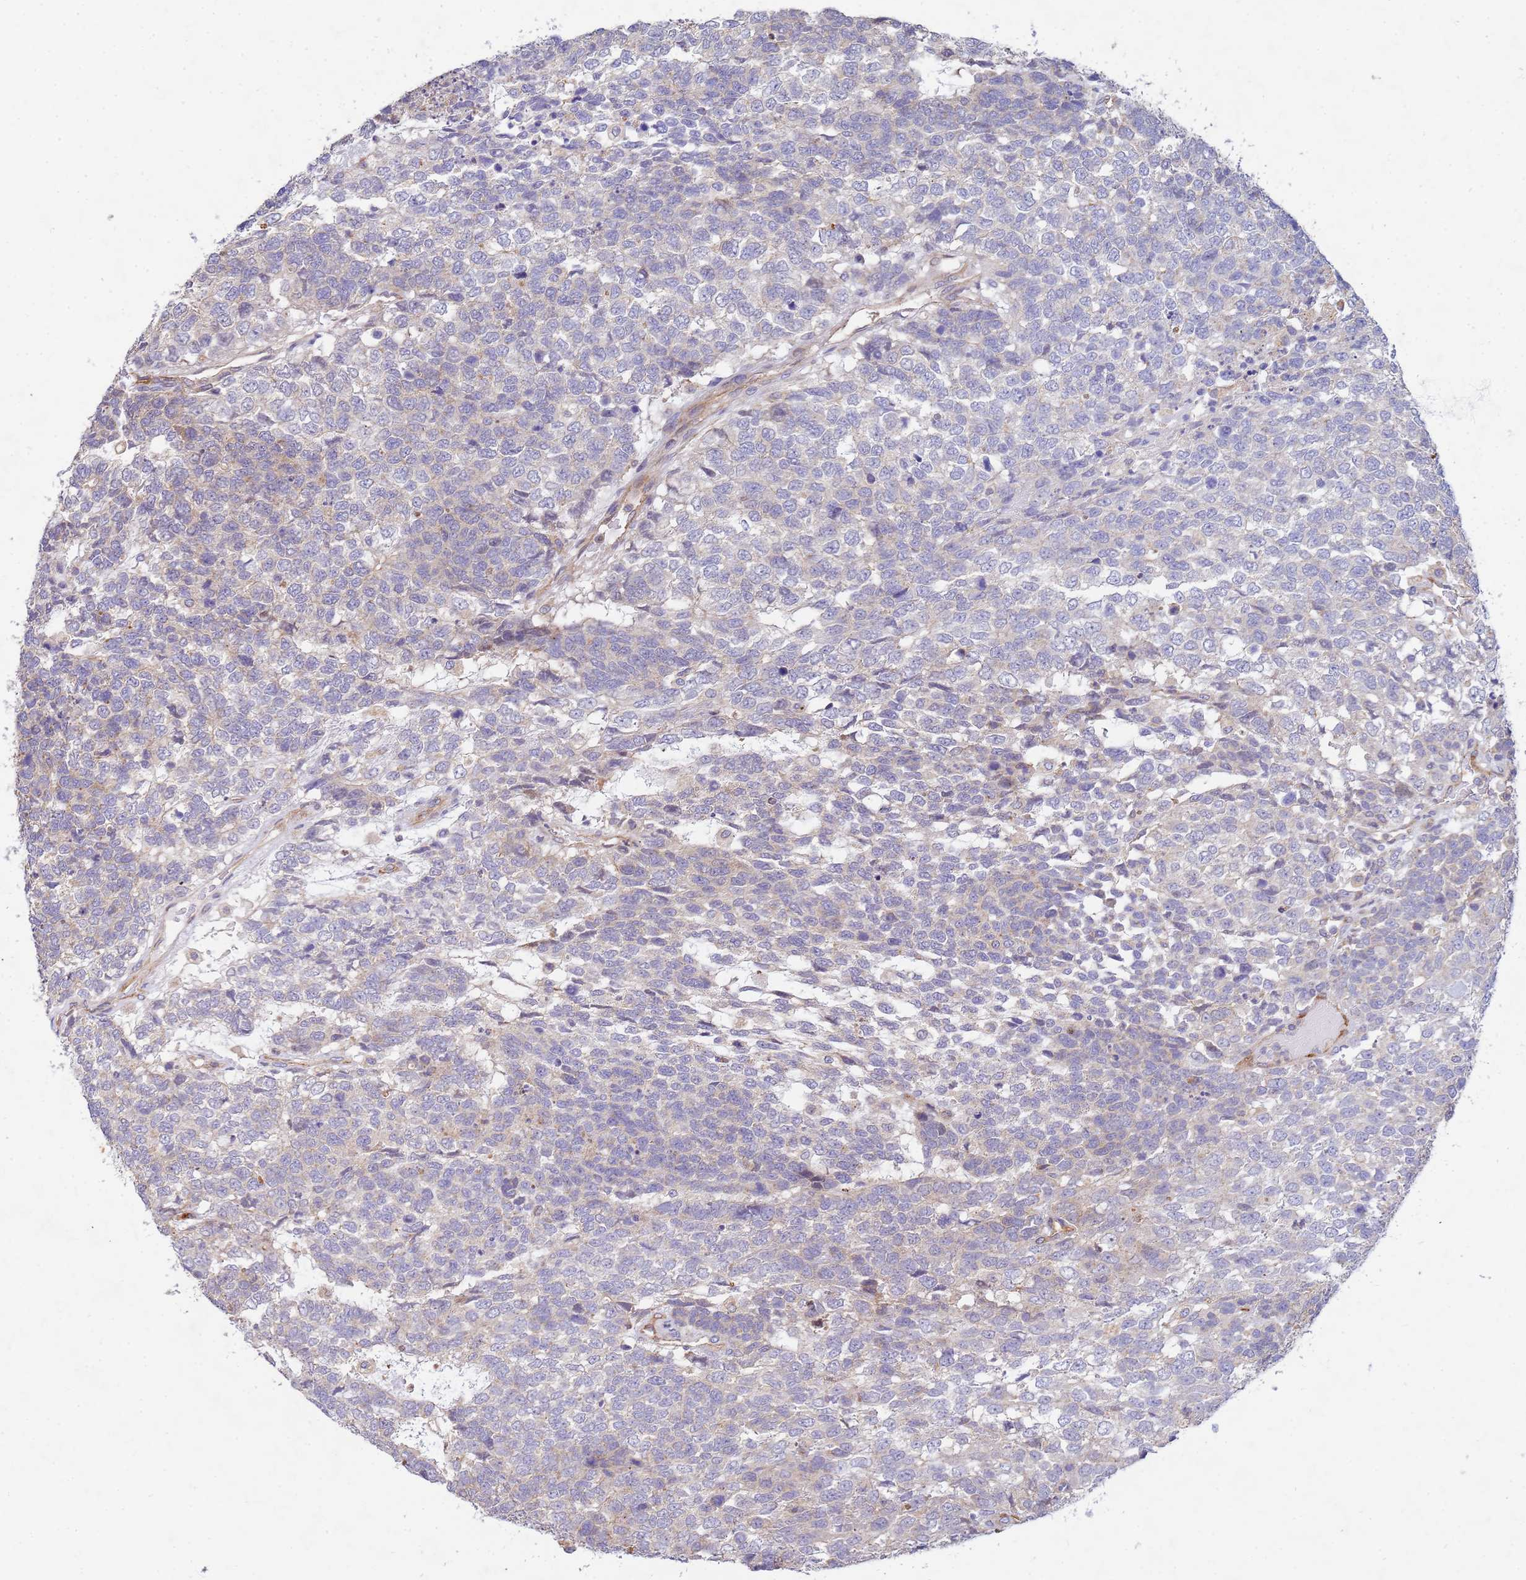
{"staining": {"intensity": "negative", "quantity": "none", "location": "none"}, "tissue": "testis cancer", "cell_type": "Tumor cells", "image_type": "cancer", "snomed": [{"axis": "morphology", "description": "Carcinoma, Embryonal, NOS"}, {"axis": "topography", "description": "Testis"}], "caption": "Micrograph shows no protein expression in tumor cells of testis cancer tissue.", "gene": "CDC34", "patient": {"sex": "male", "age": 23}}